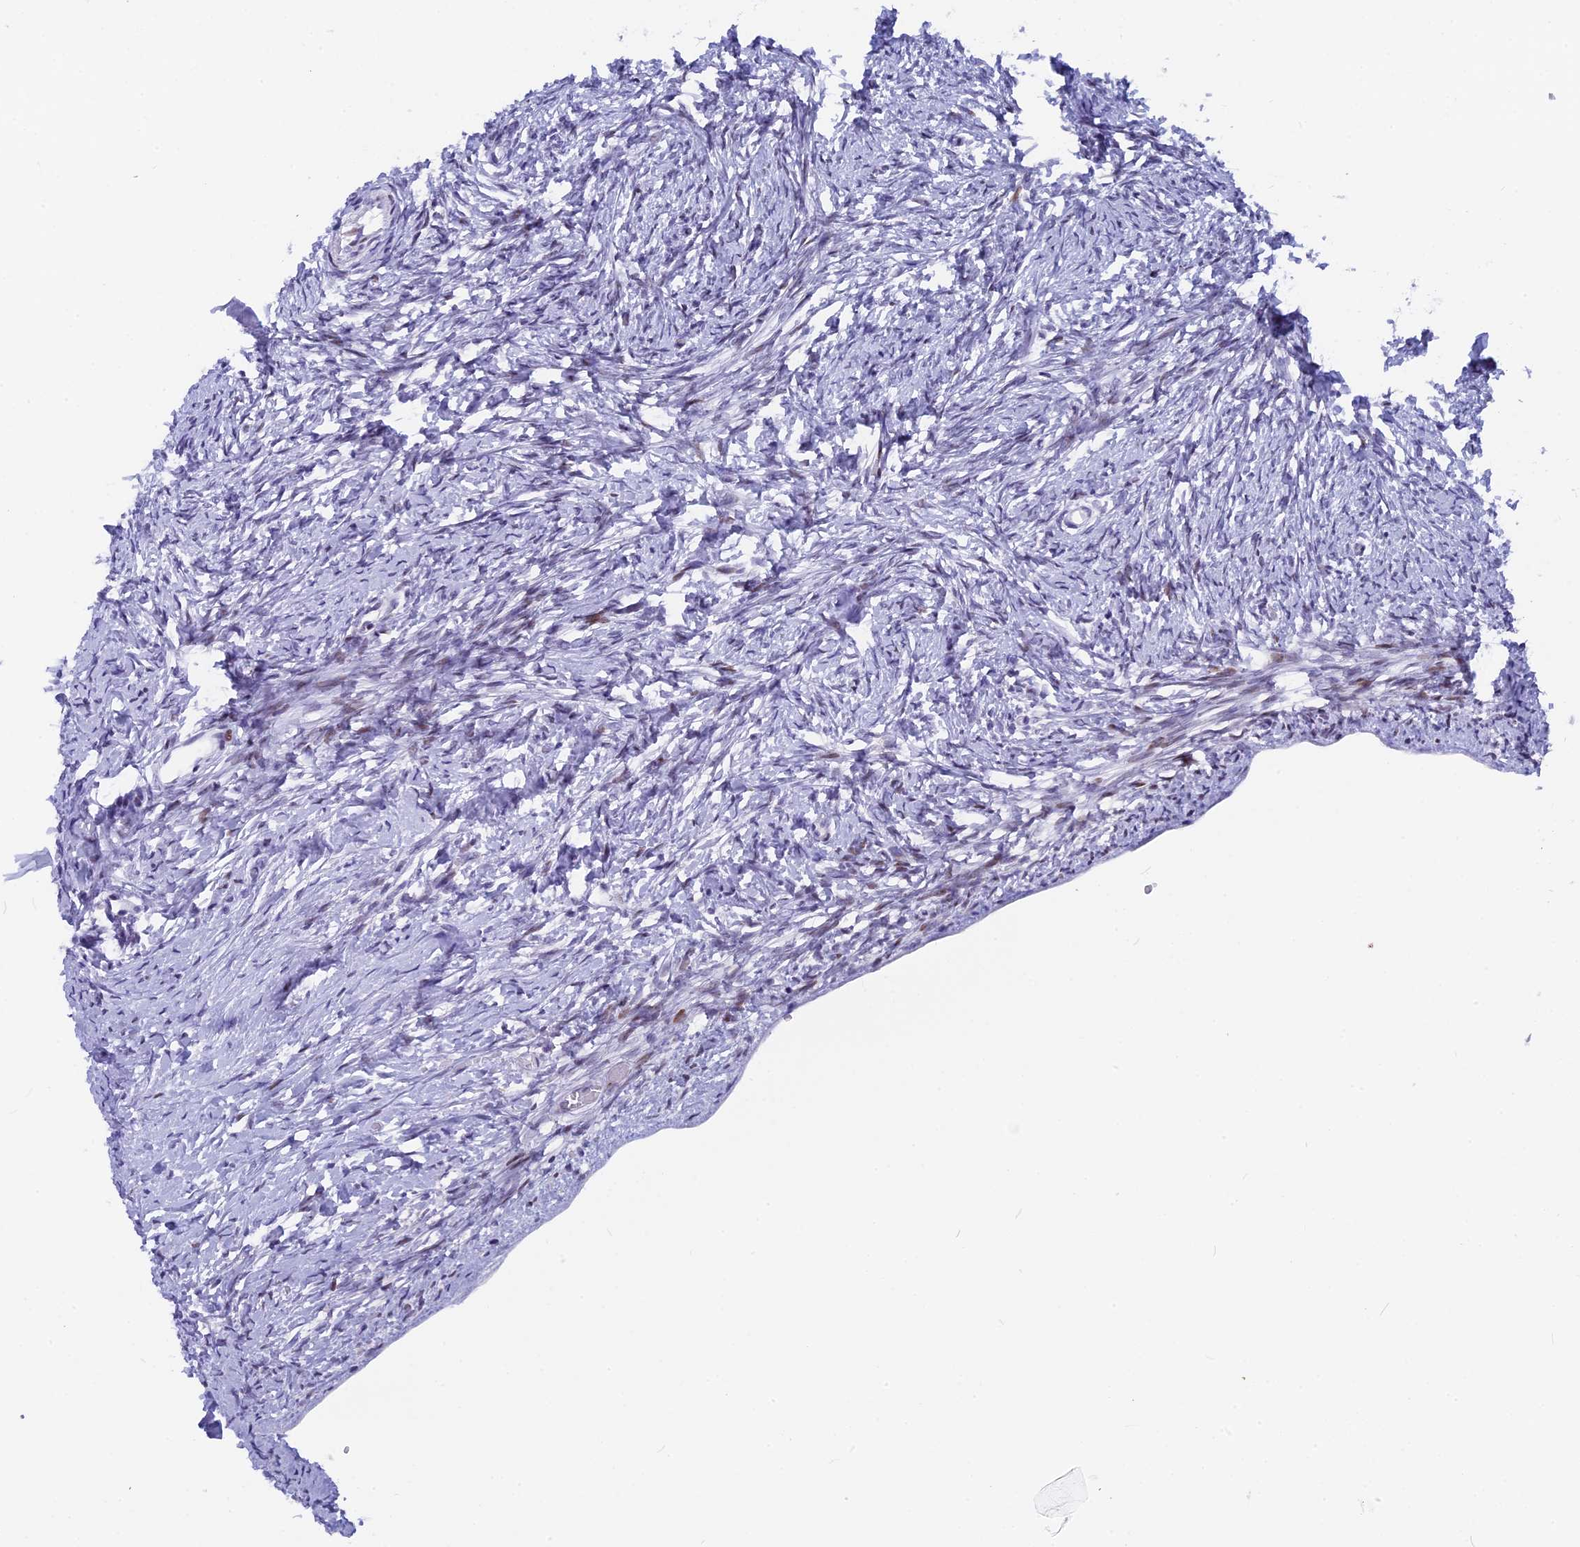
{"staining": {"intensity": "negative", "quantity": "none", "location": "none"}, "tissue": "ovary", "cell_type": "Ovarian stroma cells", "image_type": "normal", "snomed": [{"axis": "morphology", "description": "Normal tissue, NOS"}, {"axis": "topography", "description": "Ovary"}], "caption": "DAB immunohistochemical staining of unremarkable human ovary shows no significant positivity in ovarian stroma cells. (DAB (3,3'-diaminobenzidine) immunohistochemistry (IHC) with hematoxylin counter stain).", "gene": "NSA2", "patient": {"sex": "female", "age": 34}}